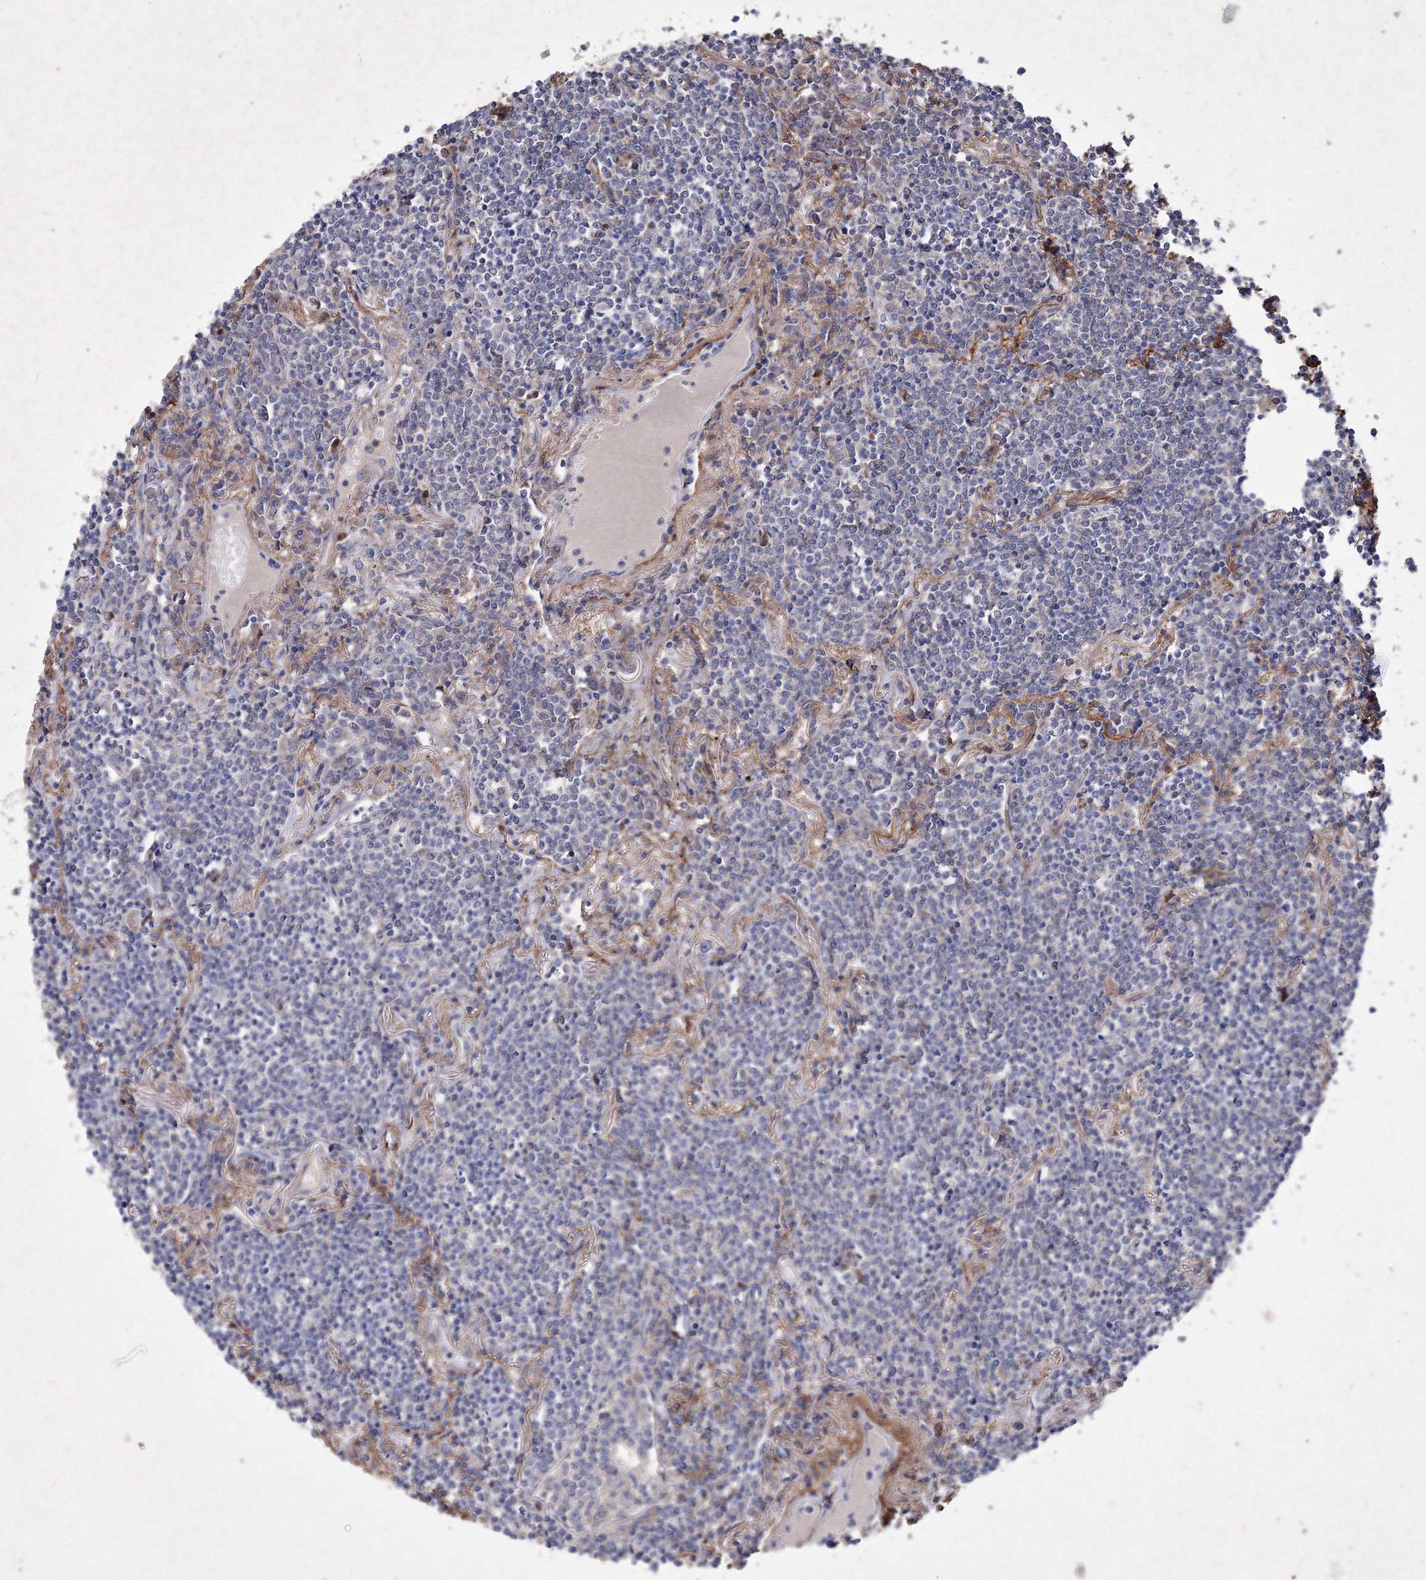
{"staining": {"intensity": "negative", "quantity": "none", "location": "none"}, "tissue": "lymphoma", "cell_type": "Tumor cells", "image_type": "cancer", "snomed": [{"axis": "morphology", "description": "Malignant lymphoma, non-Hodgkin's type, Low grade"}, {"axis": "topography", "description": "Lung"}], "caption": "Tumor cells show no significant protein expression in low-grade malignant lymphoma, non-Hodgkin's type.", "gene": "SNX18", "patient": {"sex": "female", "age": 71}}